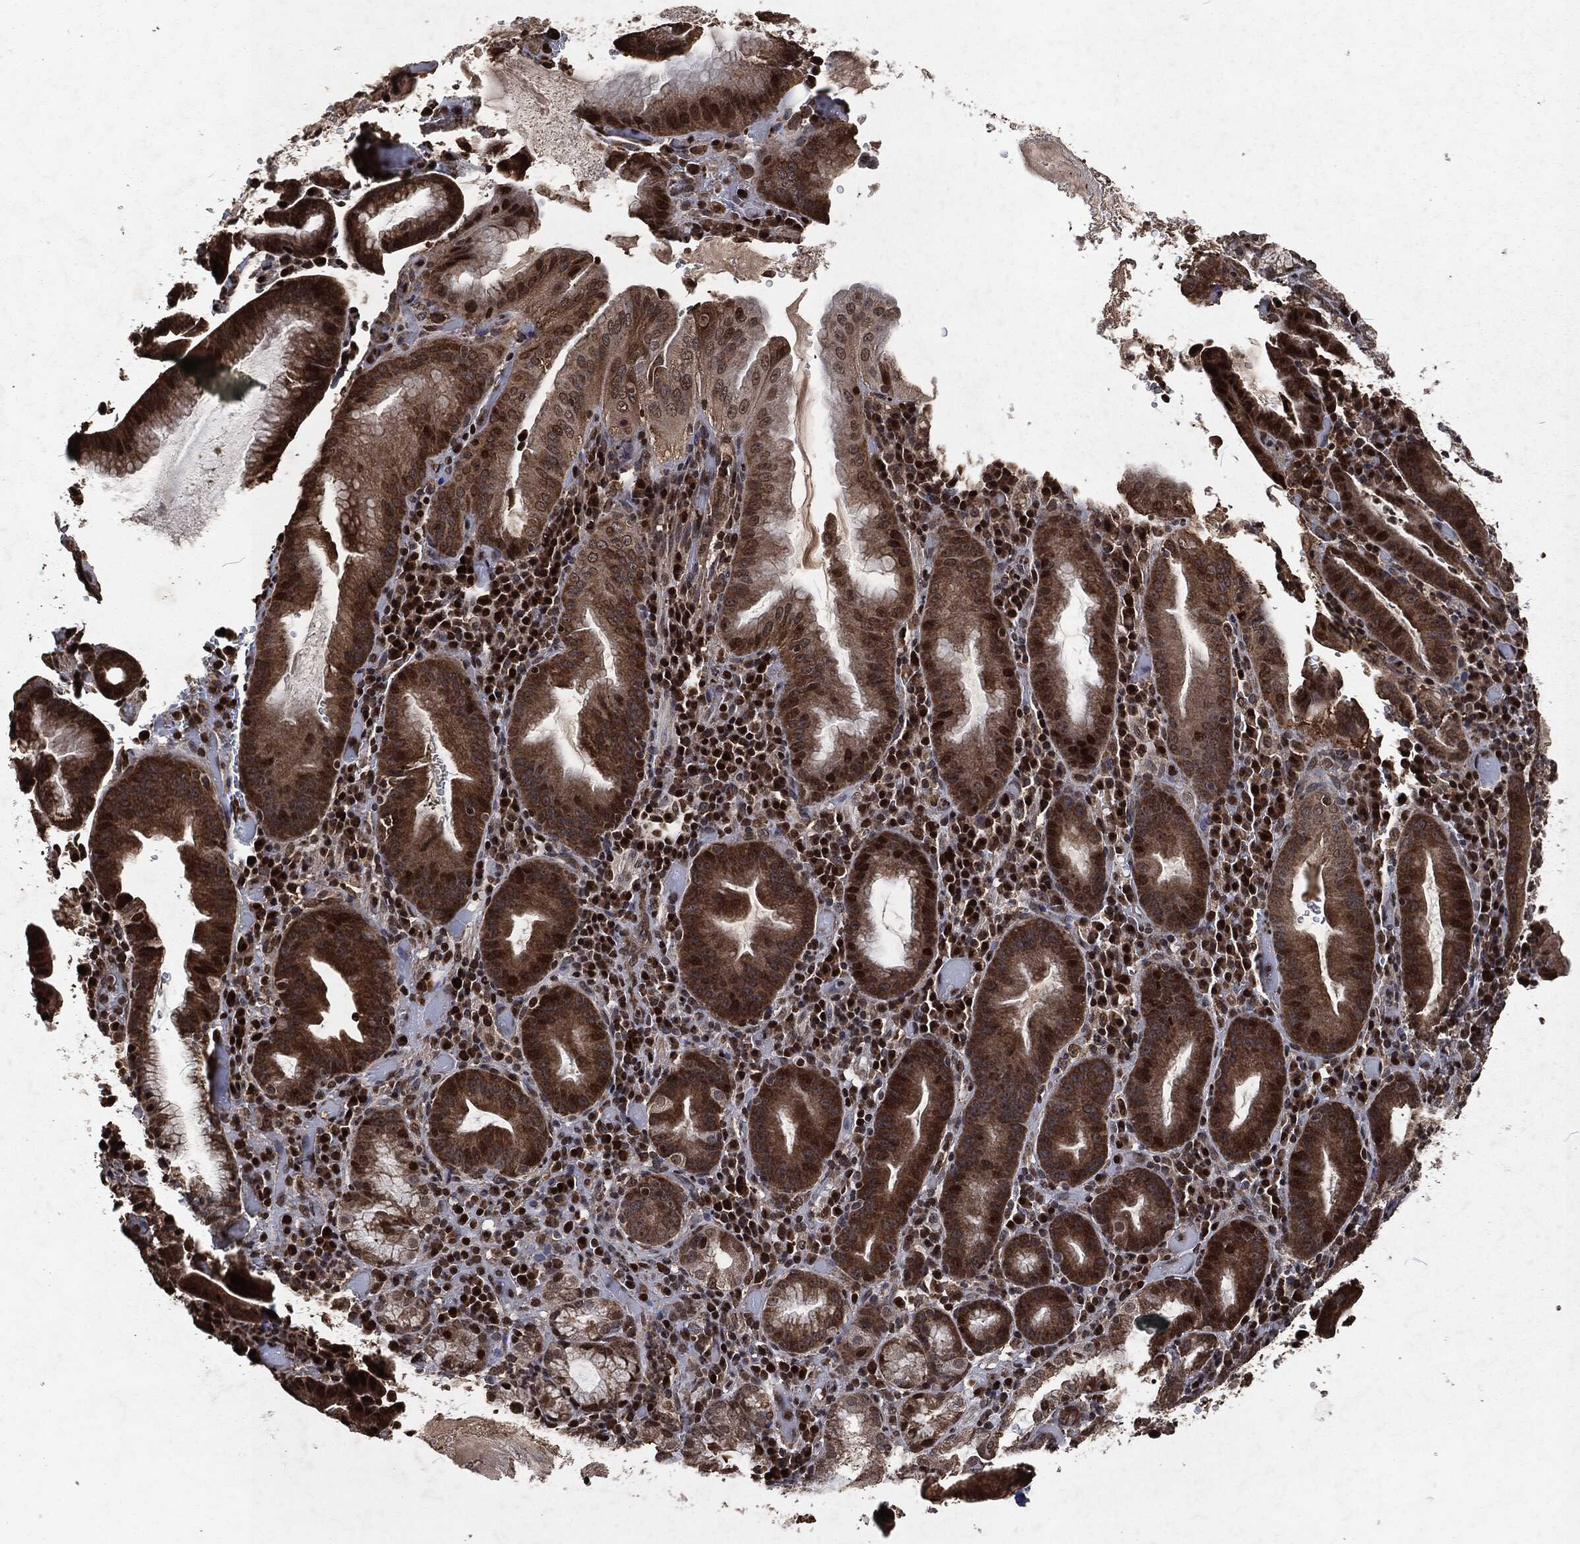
{"staining": {"intensity": "strong", "quantity": "<25%", "location": "cytoplasmic/membranous,nuclear"}, "tissue": "stomach cancer", "cell_type": "Tumor cells", "image_type": "cancer", "snomed": [{"axis": "morphology", "description": "Adenocarcinoma, NOS"}, {"axis": "topography", "description": "Stomach"}], "caption": "This image exhibits immunohistochemistry staining of human stomach cancer (adenocarcinoma), with medium strong cytoplasmic/membranous and nuclear positivity in about <25% of tumor cells.", "gene": "SNAI1", "patient": {"sex": "male", "age": 79}}